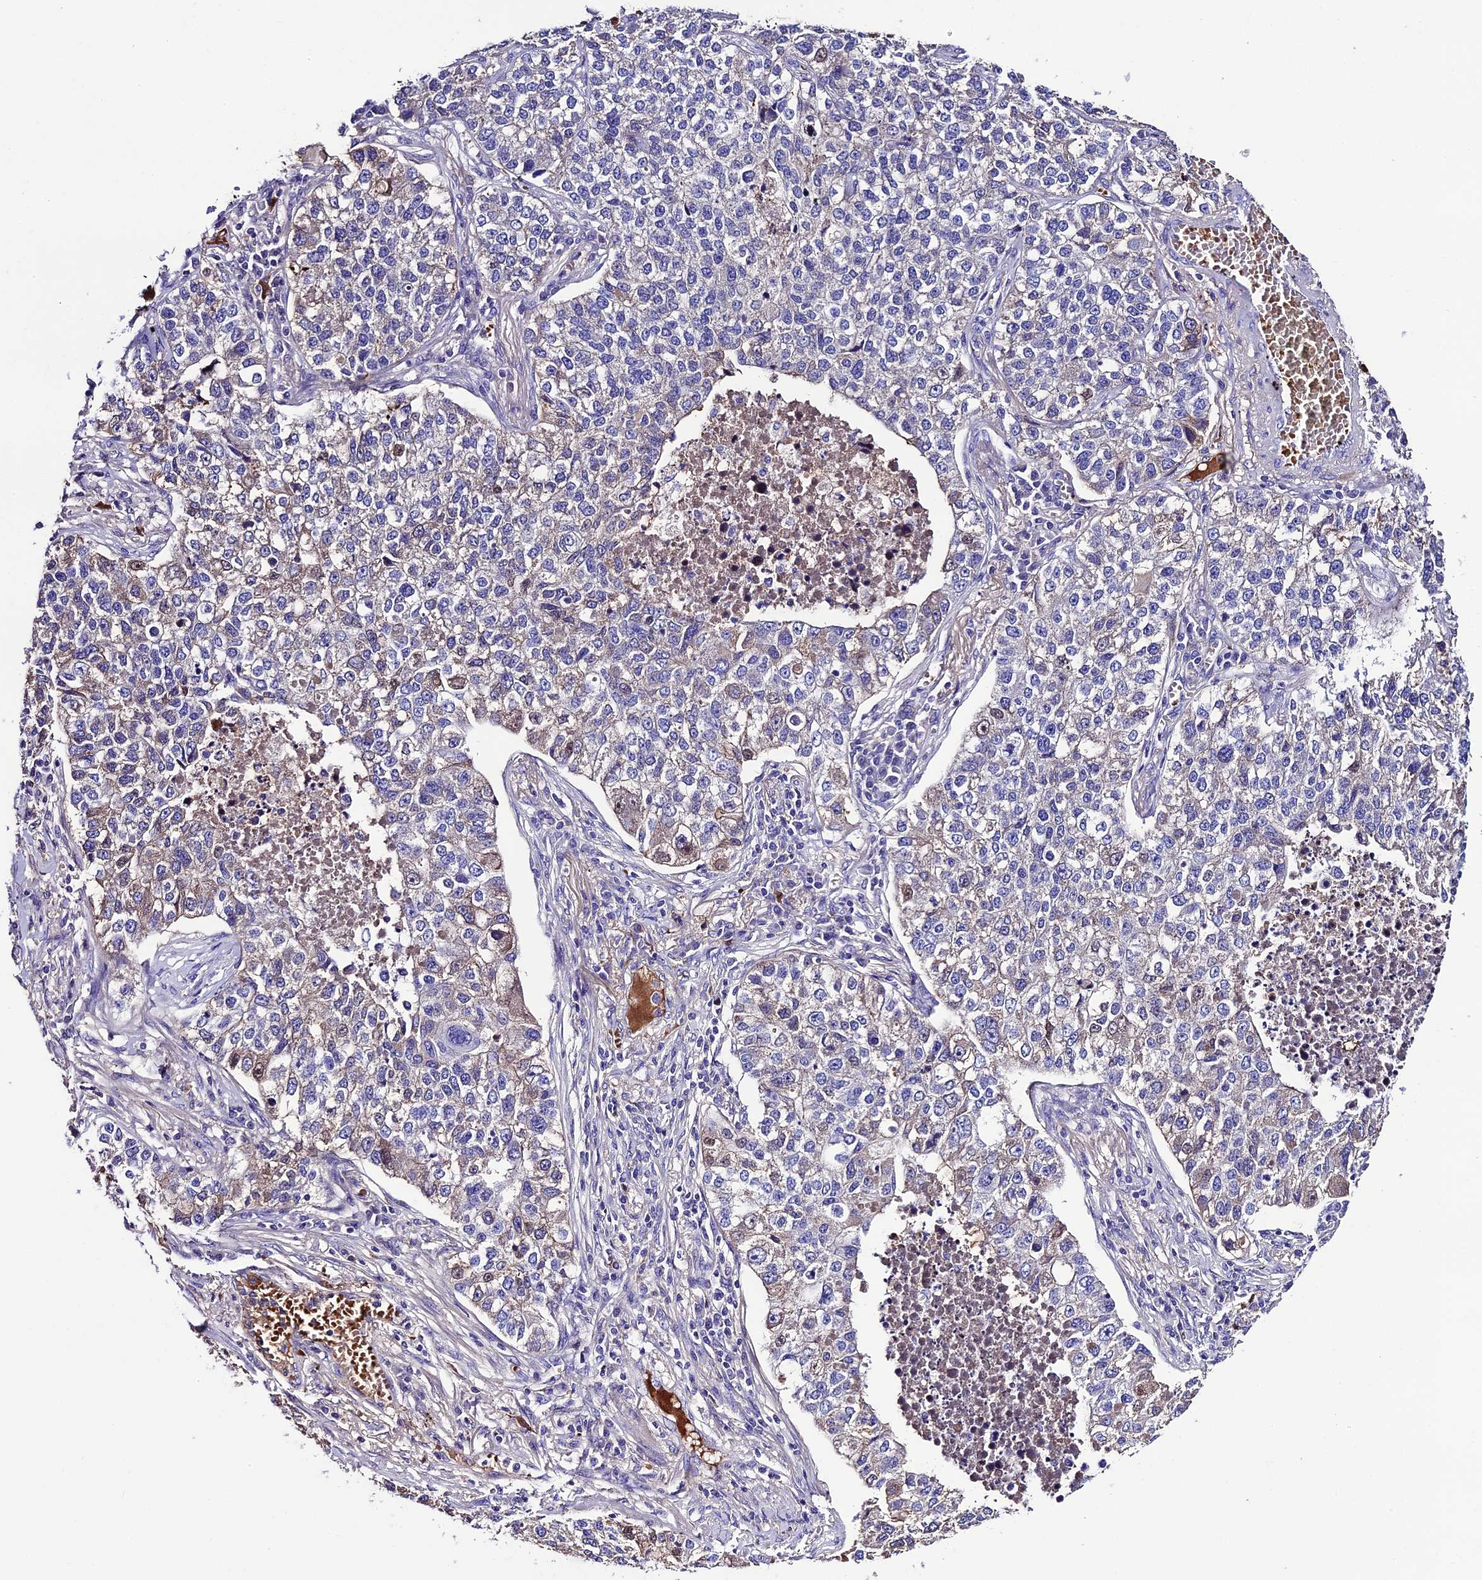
{"staining": {"intensity": "negative", "quantity": "none", "location": "none"}, "tissue": "lung cancer", "cell_type": "Tumor cells", "image_type": "cancer", "snomed": [{"axis": "morphology", "description": "Adenocarcinoma, NOS"}, {"axis": "topography", "description": "Lung"}], "caption": "This is a image of immunohistochemistry (IHC) staining of lung adenocarcinoma, which shows no expression in tumor cells.", "gene": "TCP11L2", "patient": {"sex": "male", "age": 49}}